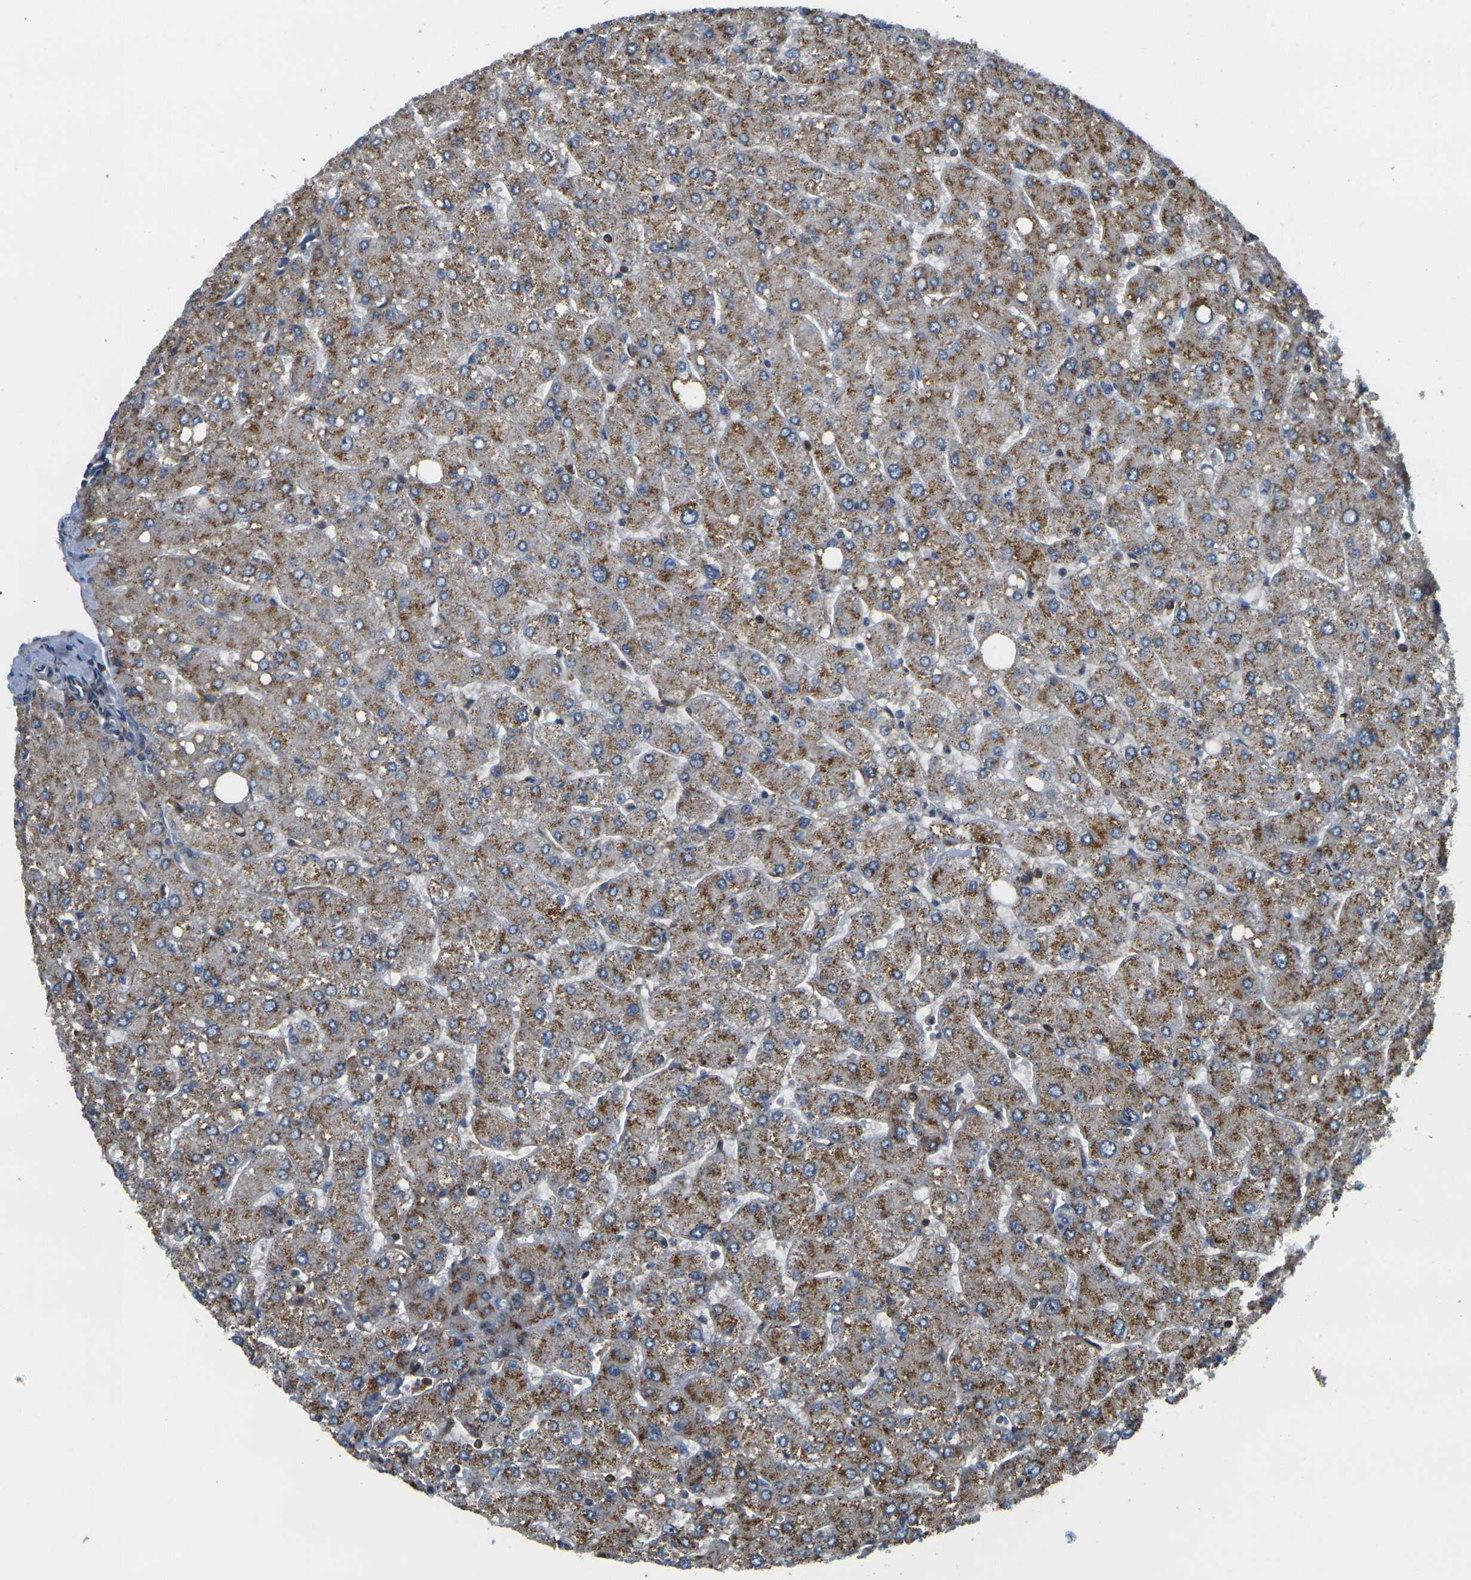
{"staining": {"intensity": "weak", "quantity": "25%-75%", "location": "cytoplasmic/membranous"}, "tissue": "liver", "cell_type": "Cholangiocytes", "image_type": "normal", "snomed": [{"axis": "morphology", "description": "Normal tissue, NOS"}, {"axis": "topography", "description": "Liver"}], "caption": "Weak cytoplasmic/membranous positivity is appreciated in about 25%-75% of cholangiocytes in normal liver.", "gene": "LASP1", "patient": {"sex": "male", "age": 55}}